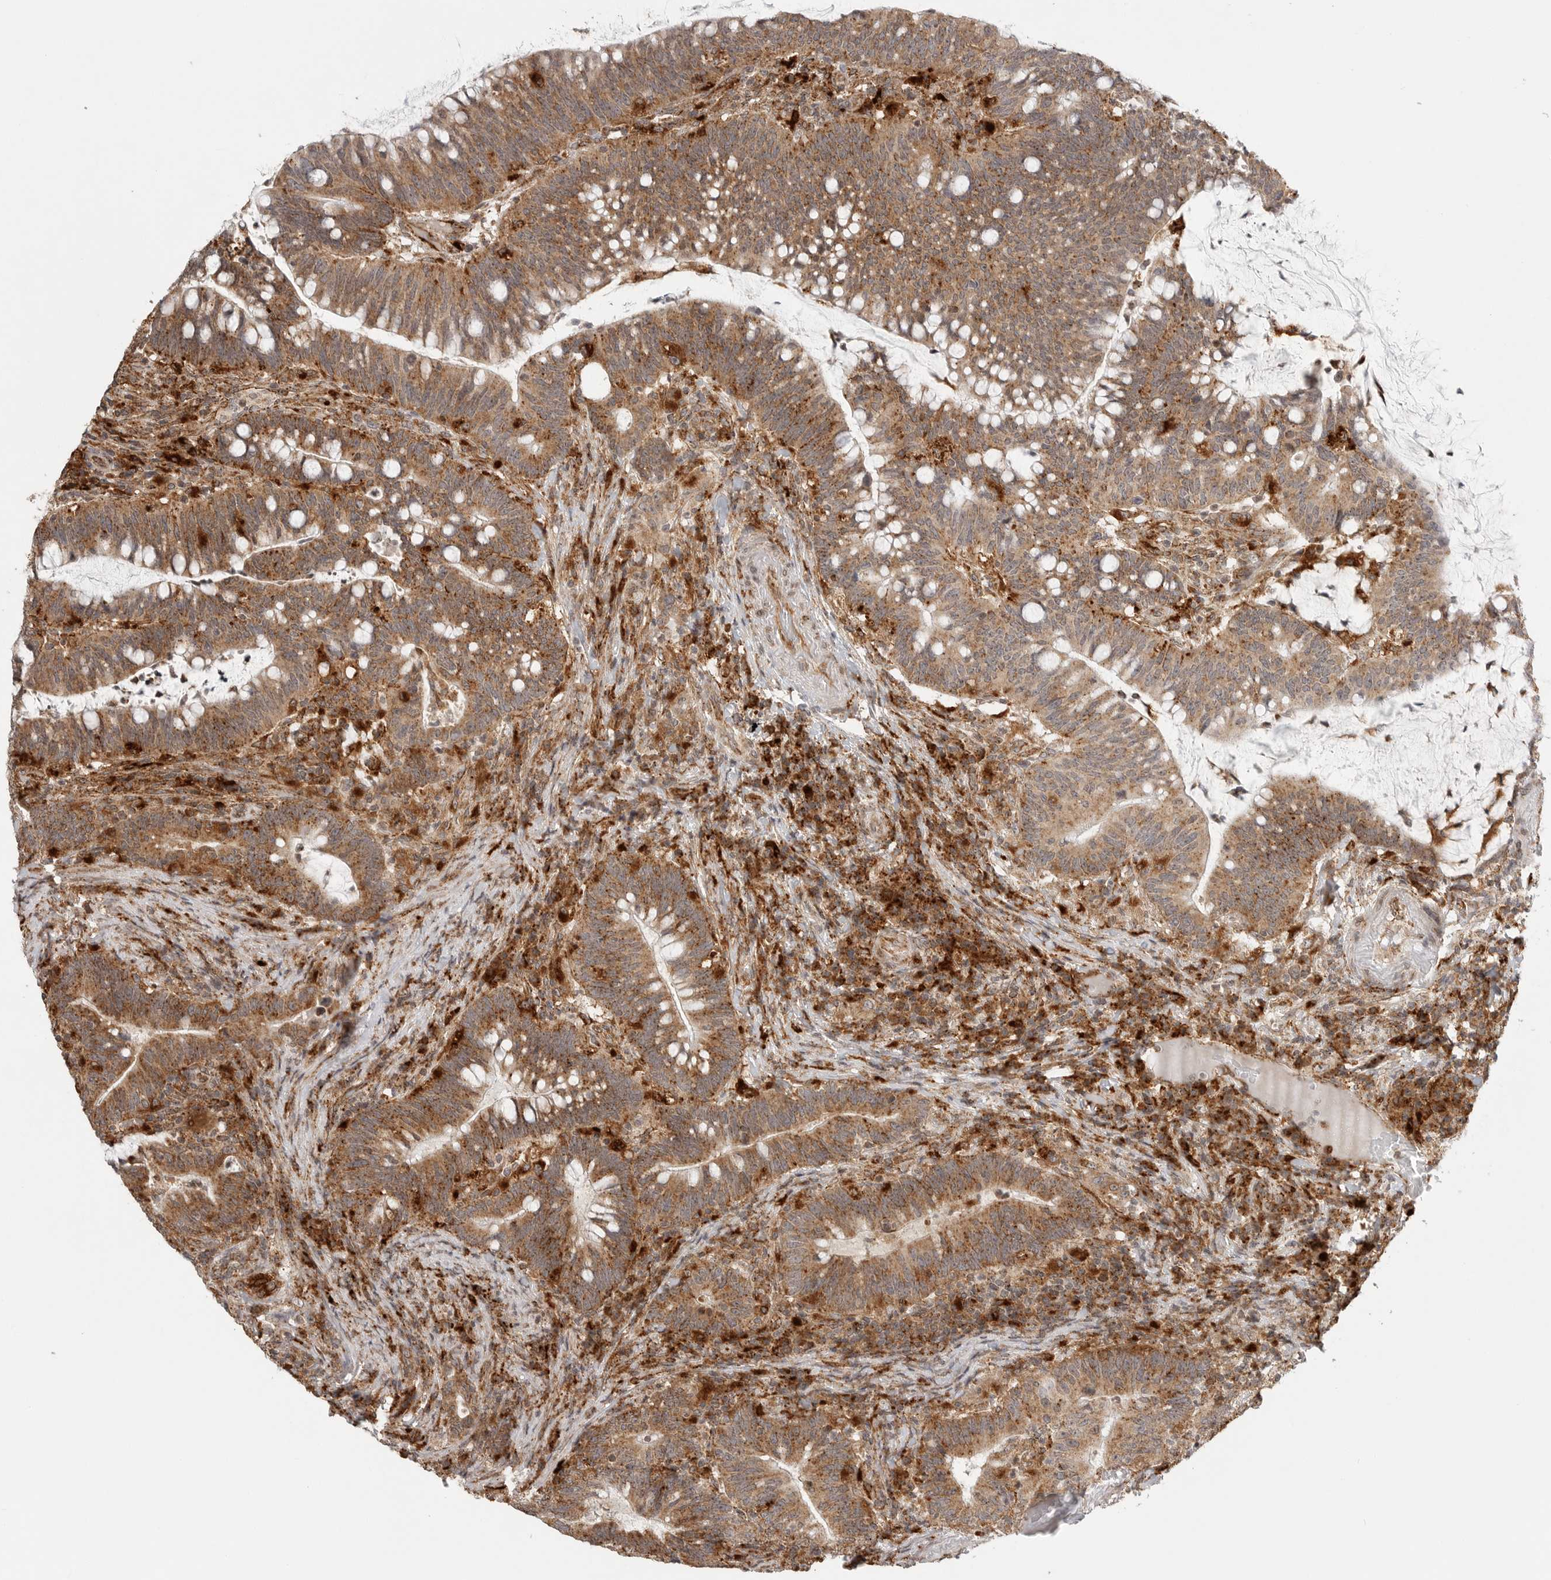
{"staining": {"intensity": "moderate", "quantity": ">75%", "location": "cytoplasmic/membranous"}, "tissue": "colorectal cancer", "cell_type": "Tumor cells", "image_type": "cancer", "snomed": [{"axis": "morphology", "description": "Adenocarcinoma, NOS"}, {"axis": "topography", "description": "Colon"}], "caption": "An immunohistochemistry image of neoplastic tissue is shown. Protein staining in brown shows moderate cytoplasmic/membranous positivity in adenocarcinoma (colorectal) within tumor cells.", "gene": "IDUA", "patient": {"sex": "female", "age": 66}}